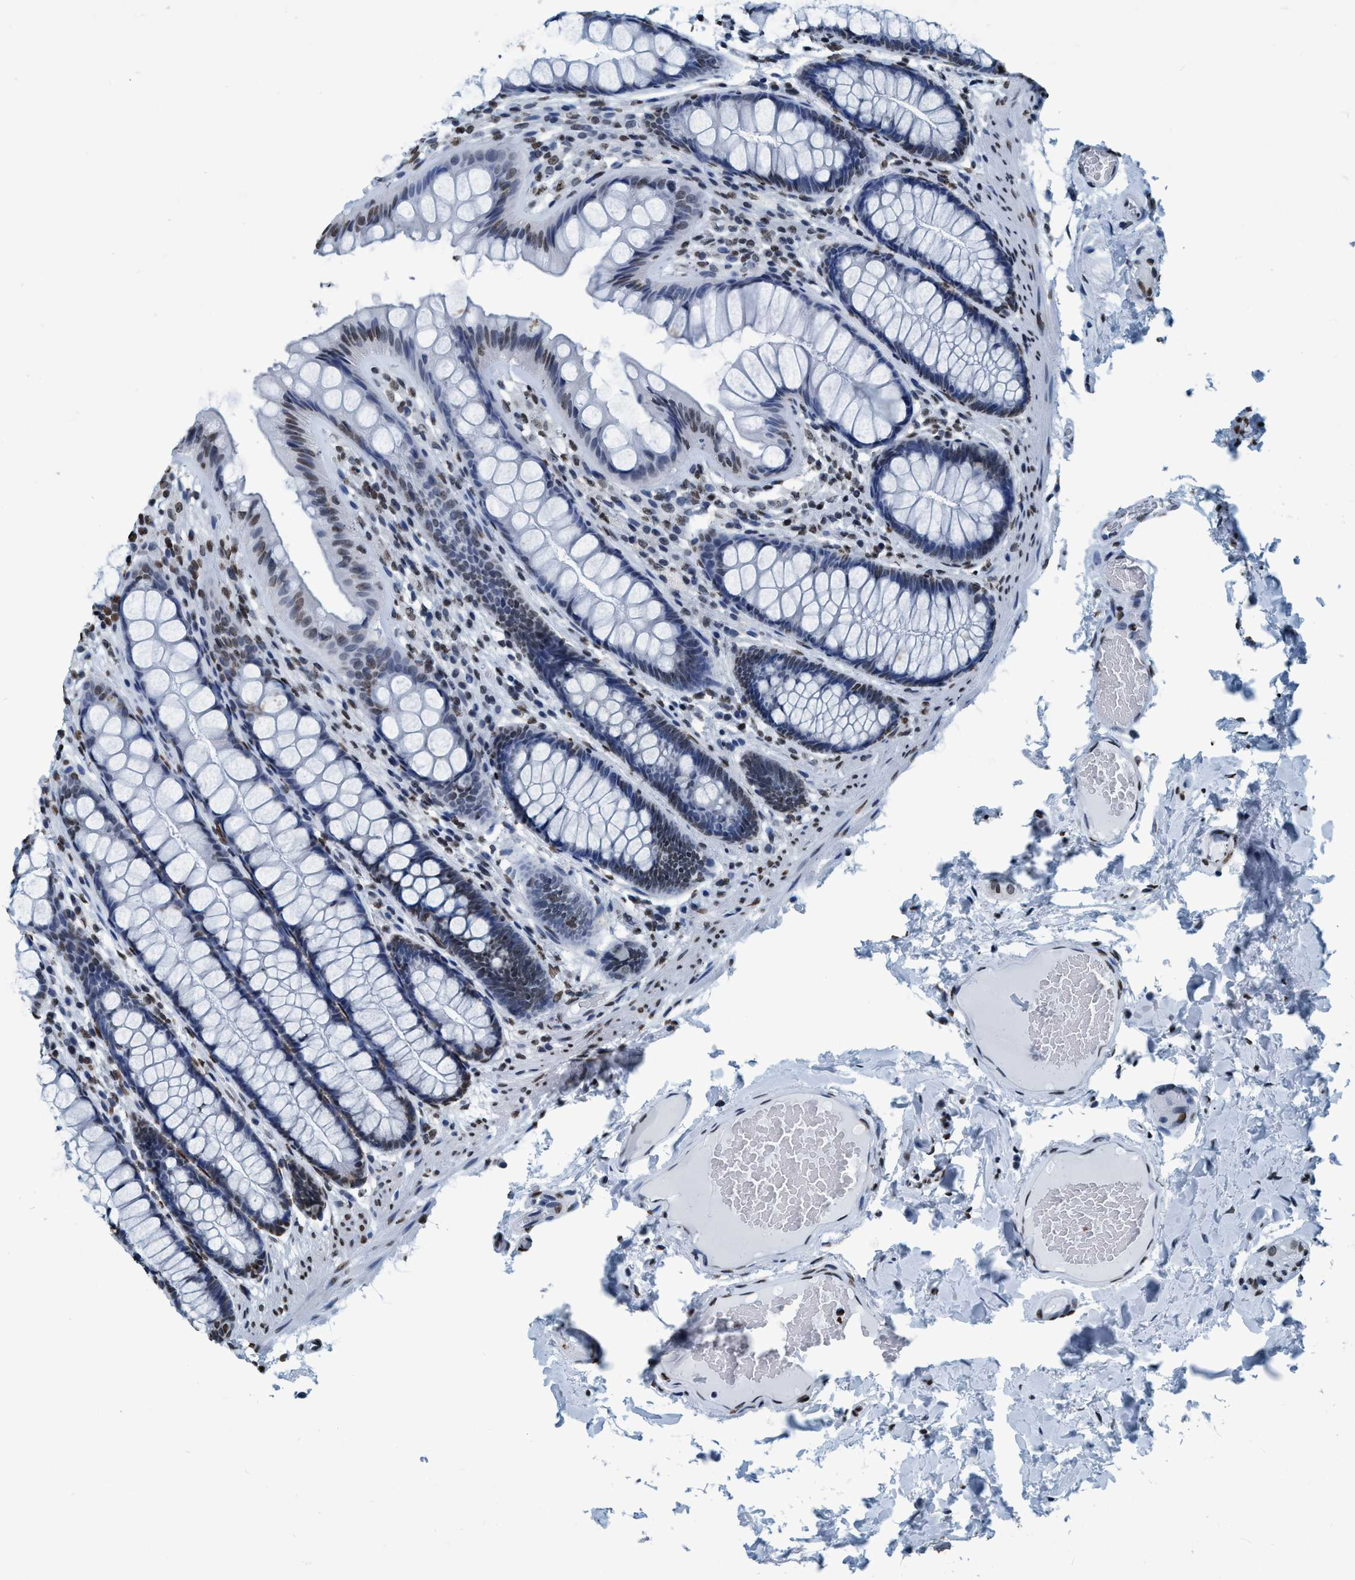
{"staining": {"intensity": "weak", "quantity": "25%-75%", "location": "nuclear"}, "tissue": "colon", "cell_type": "Endothelial cells", "image_type": "normal", "snomed": [{"axis": "morphology", "description": "Normal tissue, NOS"}, {"axis": "topography", "description": "Colon"}], "caption": "Normal colon displays weak nuclear staining in about 25%-75% of endothelial cells, visualized by immunohistochemistry. (Brightfield microscopy of DAB IHC at high magnification).", "gene": "CCNE2", "patient": {"sex": "female", "age": 56}}